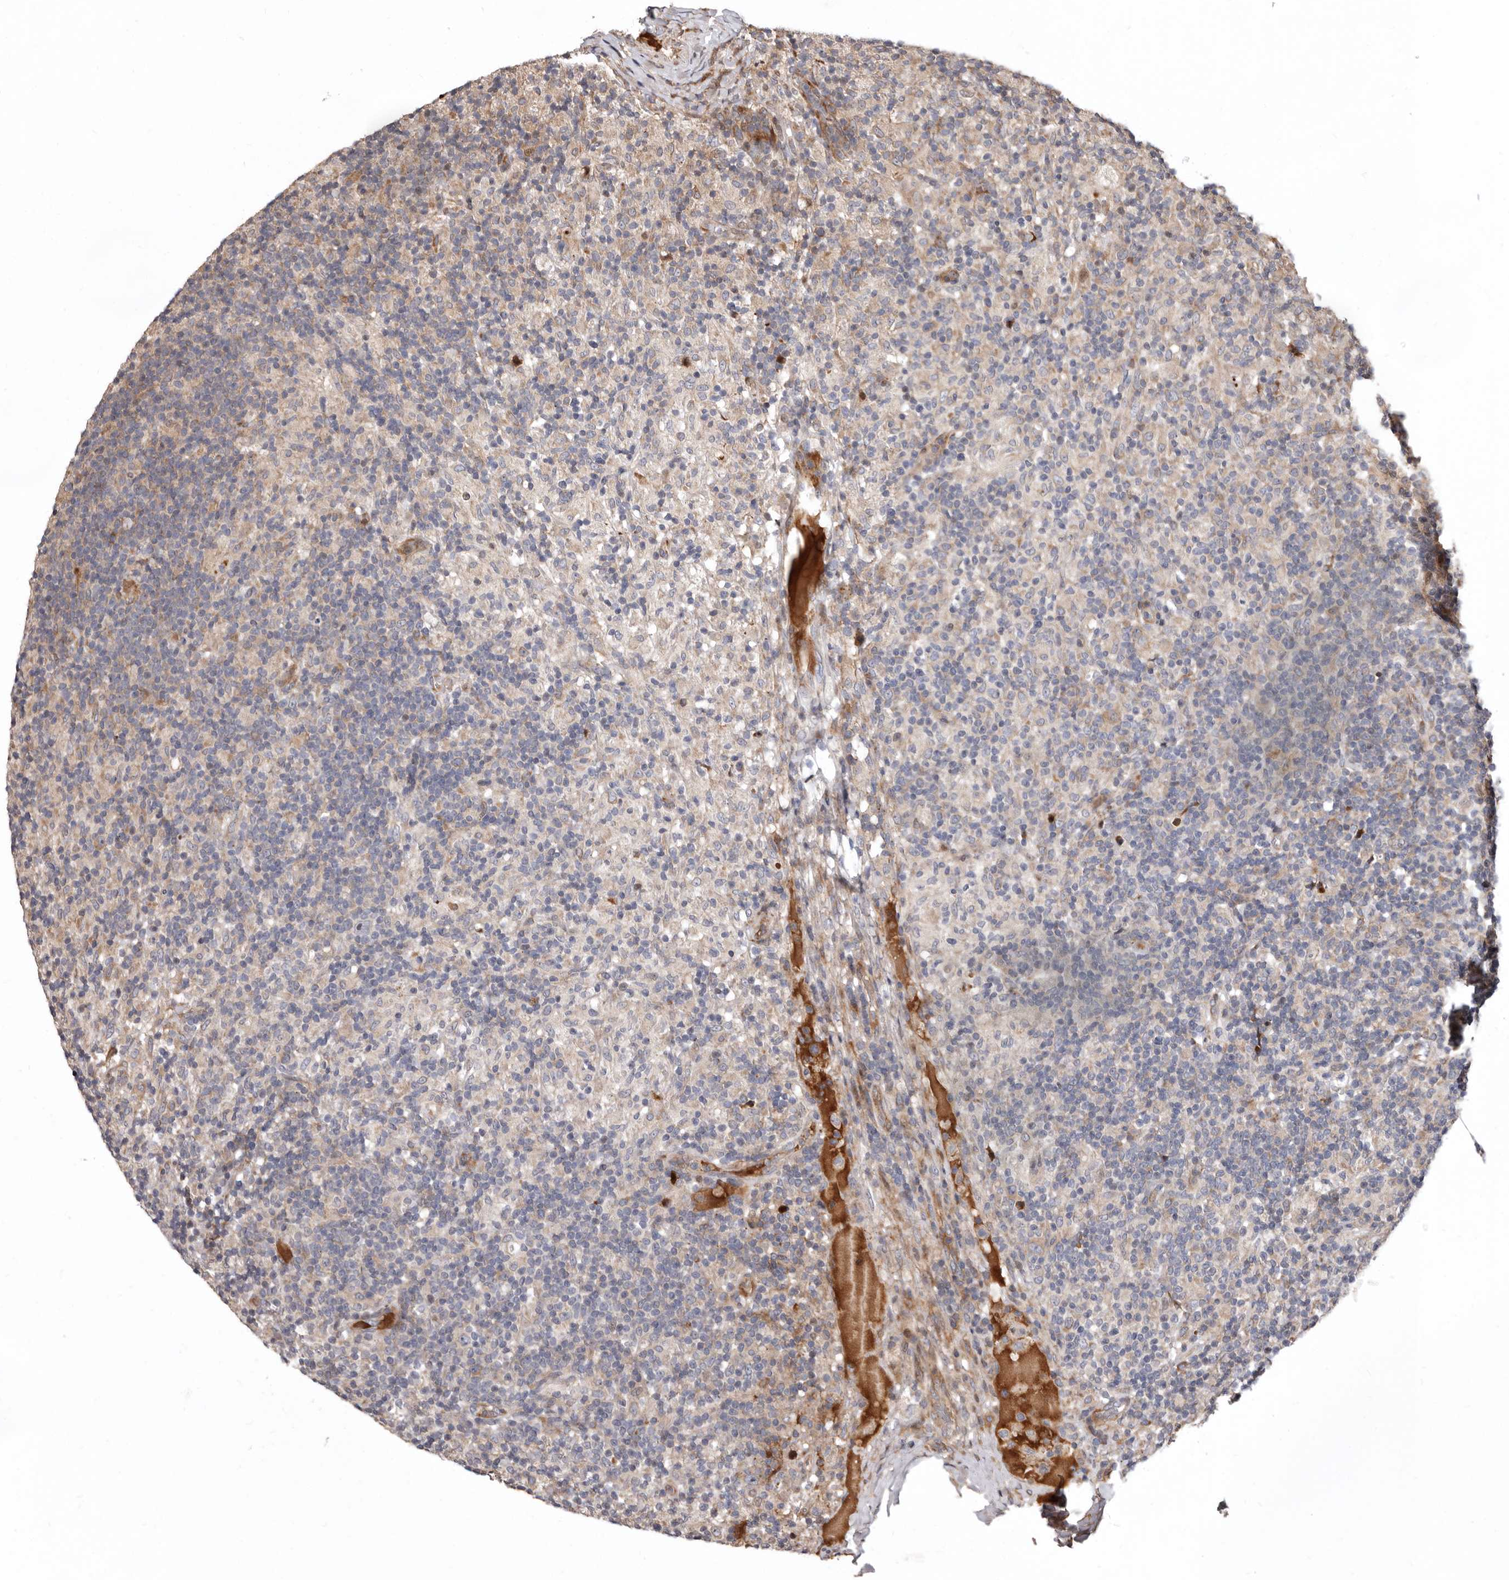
{"staining": {"intensity": "weak", "quantity": "25%-75%", "location": "cytoplasmic/membranous"}, "tissue": "lymphoma", "cell_type": "Tumor cells", "image_type": "cancer", "snomed": [{"axis": "morphology", "description": "Hodgkin's disease, NOS"}, {"axis": "topography", "description": "Lymph node"}], "caption": "The image shows a brown stain indicating the presence of a protein in the cytoplasmic/membranous of tumor cells in Hodgkin's disease.", "gene": "WEE2", "patient": {"sex": "male", "age": 70}}